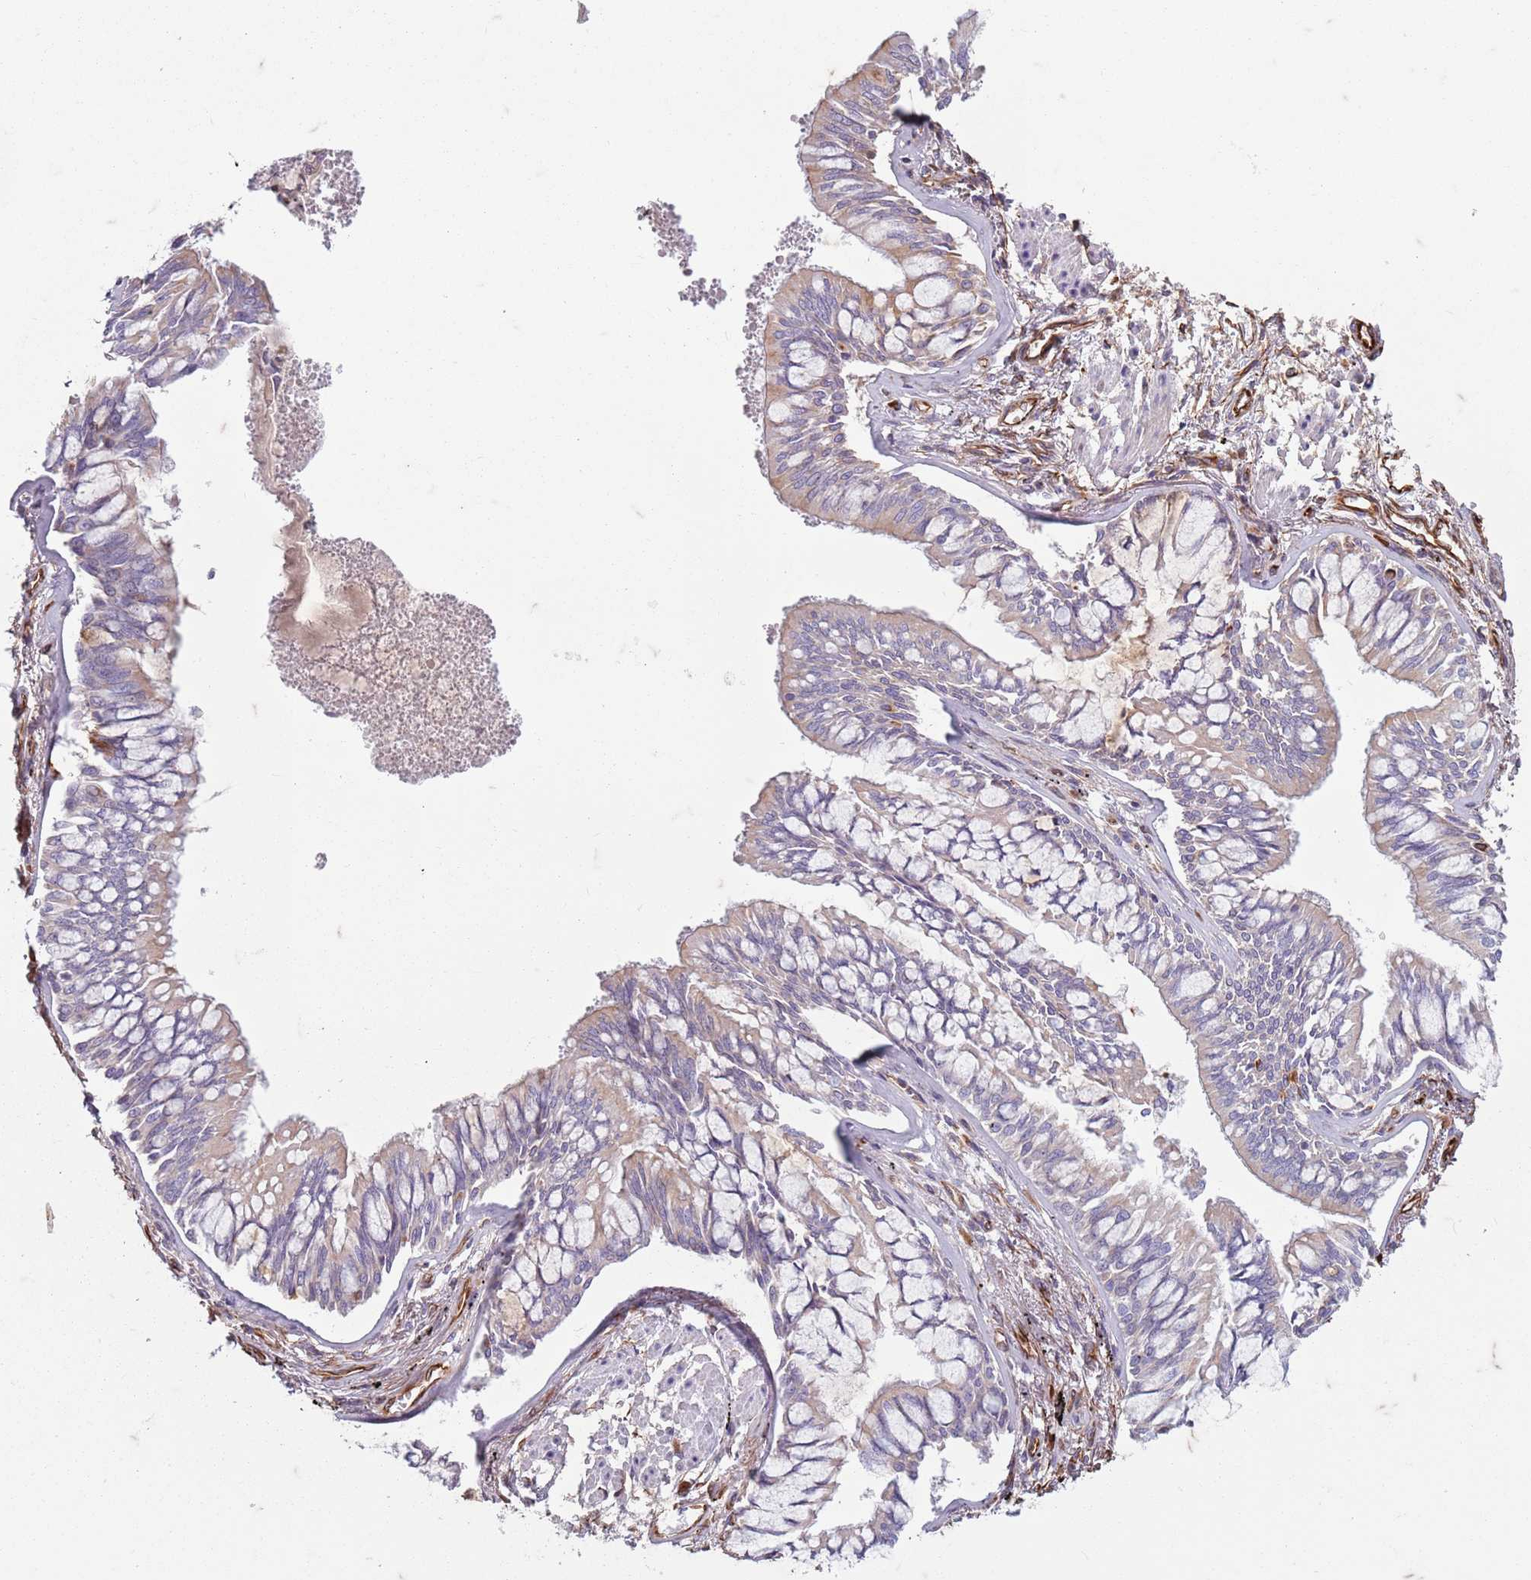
{"staining": {"intensity": "negative", "quantity": "none", "location": "none"}, "tissue": "lung cancer", "cell_type": "Tumor cells", "image_type": "cancer", "snomed": [{"axis": "morphology", "description": "Adenocarcinoma, NOS"}, {"axis": "topography", "description": "Lung"}], "caption": "This photomicrograph is of lung cancer stained with IHC to label a protein in brown with the nuclei are counter-stained blue. There is no expression in tumor cells.", "gene": "TAS2R38", "patient": {"sex": "male", "age": 67}}